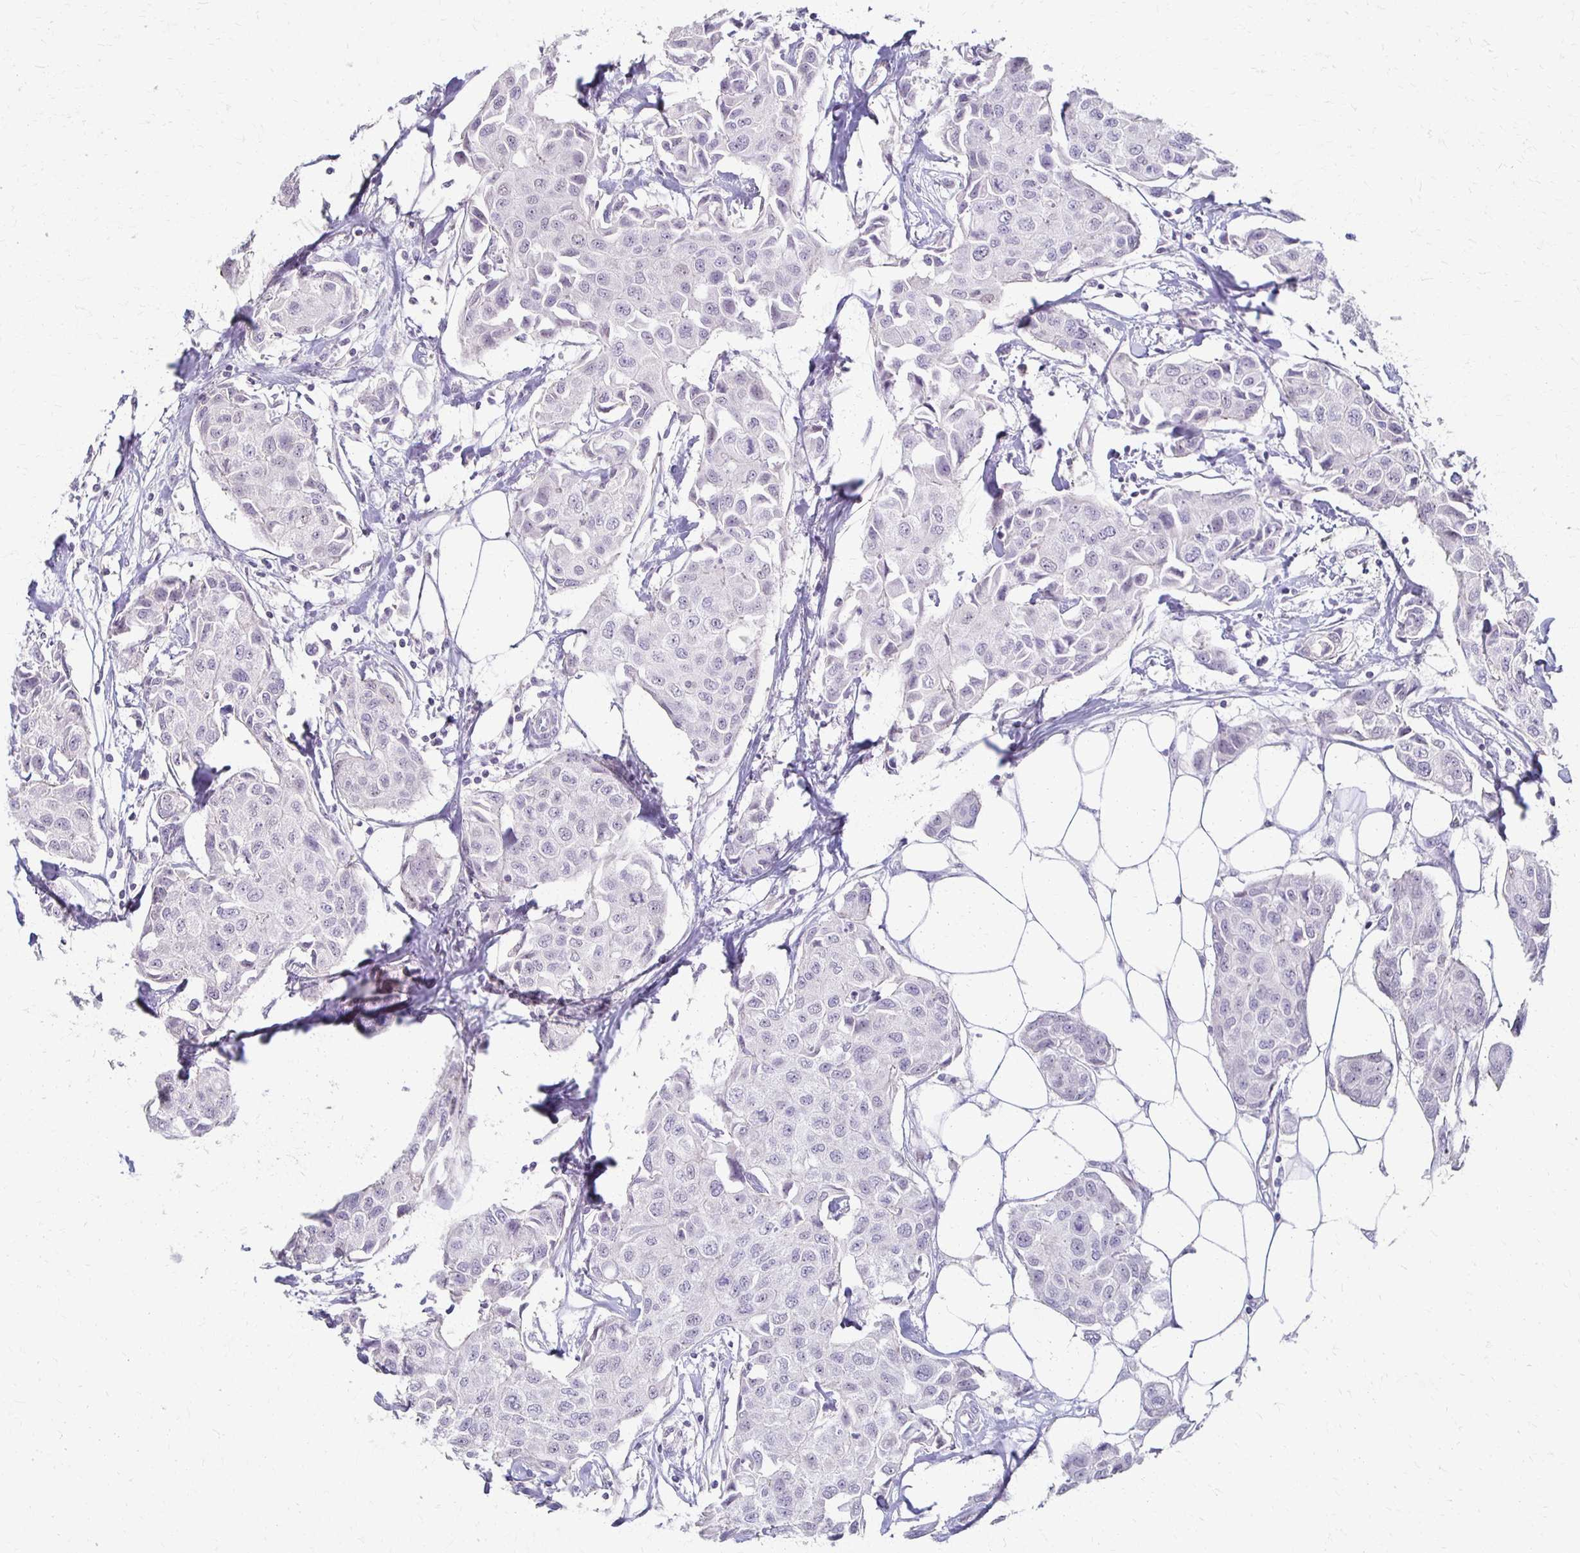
{"staining": {"intensity": "negative", "quantity": "none", "location": "none"}, "tissue": "breast cancer", "cell_type": "Tumor cells", "image_type": "cancer", "snomed": [{"axis": "morphology", "description": "Duct carcinoma"}, {"axis": "topography", "description": "Breast"}, {"axis": "topography", "description": "Lymph node"}], "caption": "An IHC histopathology image of intraductal carcinoma (breast) is shown. There is no staining in tumor cells of intraductal carcinoma (breast).", "gene": "FOXO4", "patient": {"sex": "female", "age": 80}}